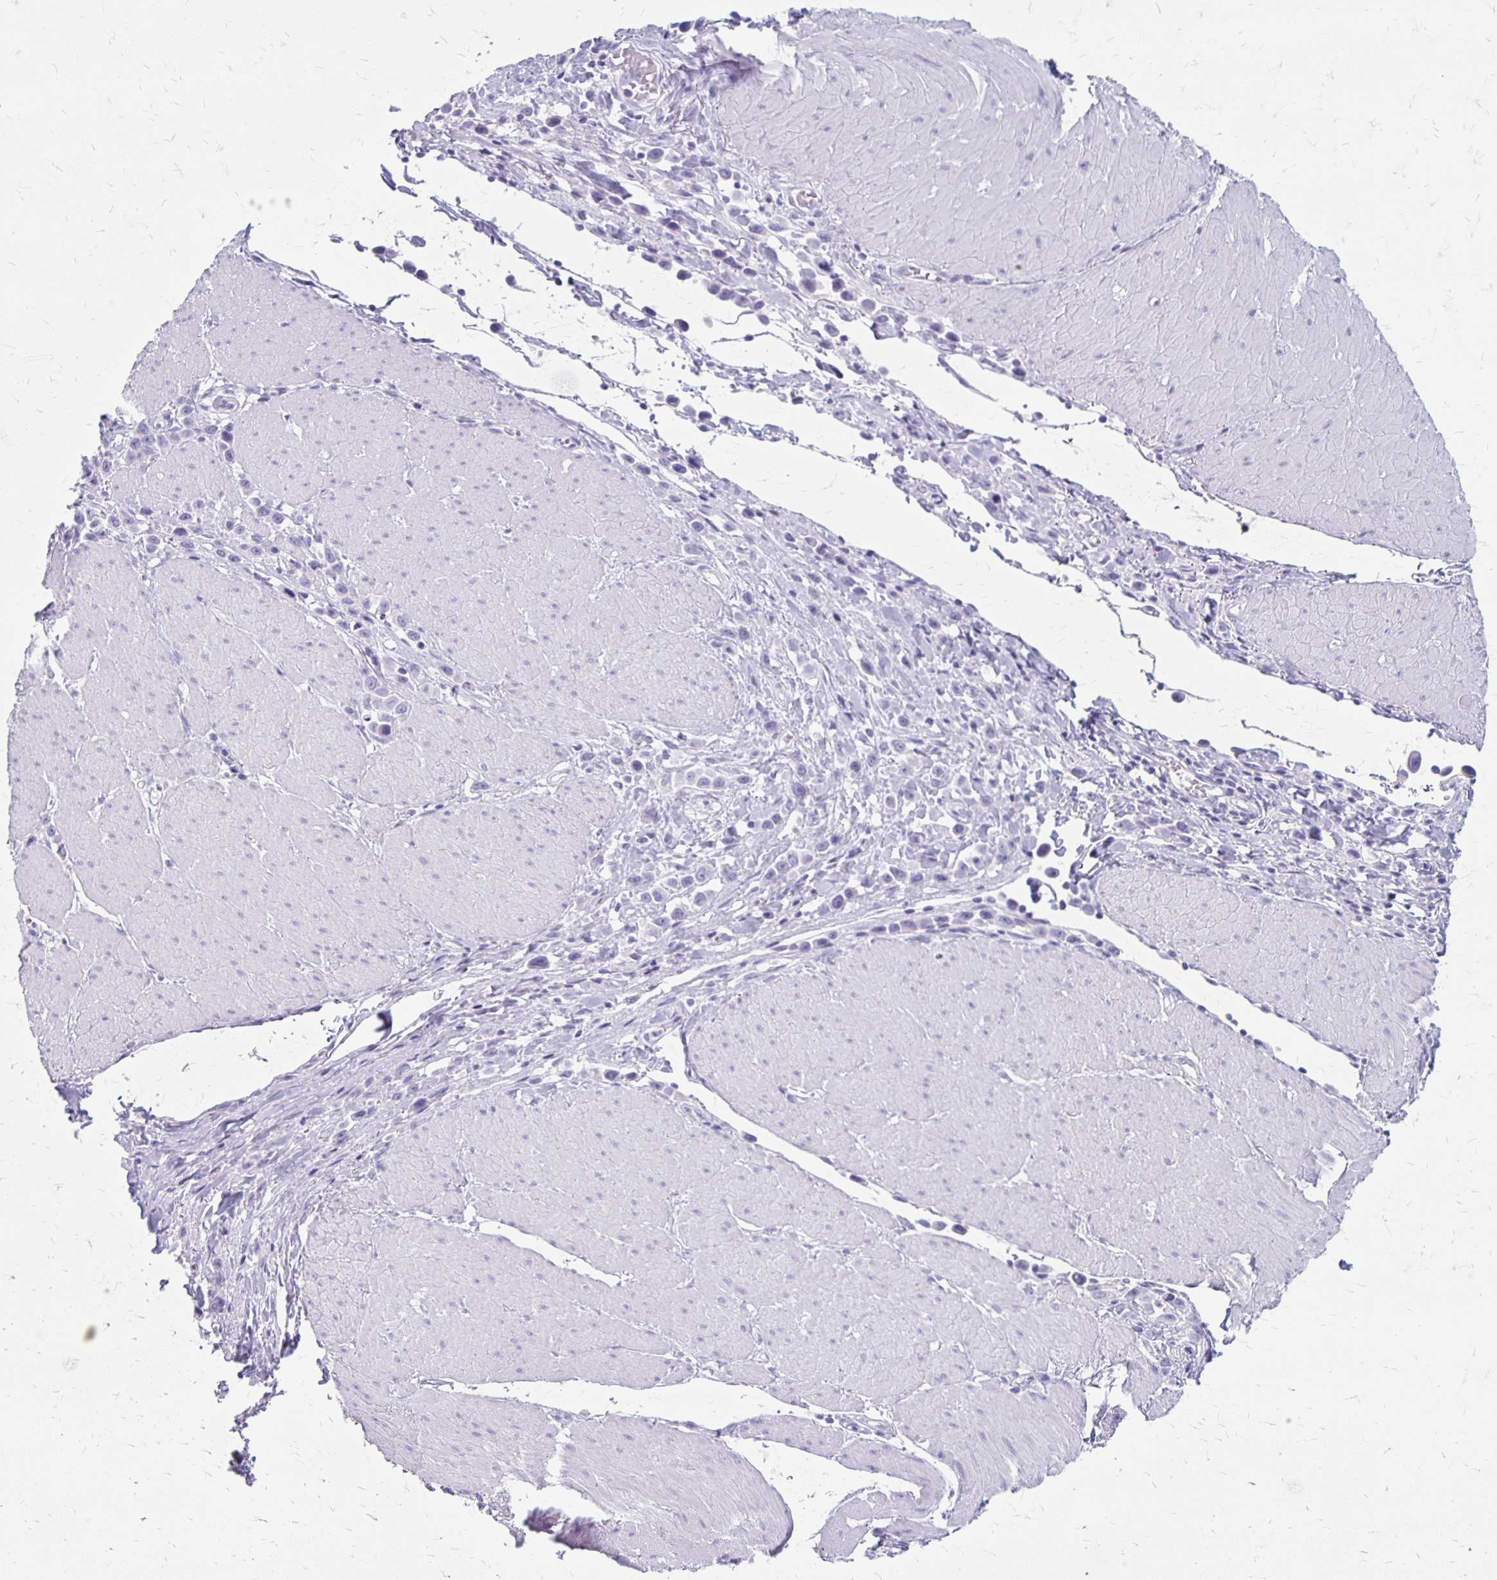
{"staining": {"intensity": "negative", "quantity": "none", "location": "none"}, "tissue": "stomach cancer", "cell_type": "Tumor cells", "image_type": "cancer", "snomed": [{"axis": "morphology", "description": "Adenocarcinoma, NOS"}, {"axis": "topography", "description": "Stomach"}], "caption": "Immunohistochemical staining of human adenocarcinoma (stomach) reveals no significant expression in tumor cells.", "gene": "MAGEC2", "patient": {"sex": "male", "age": 47}}